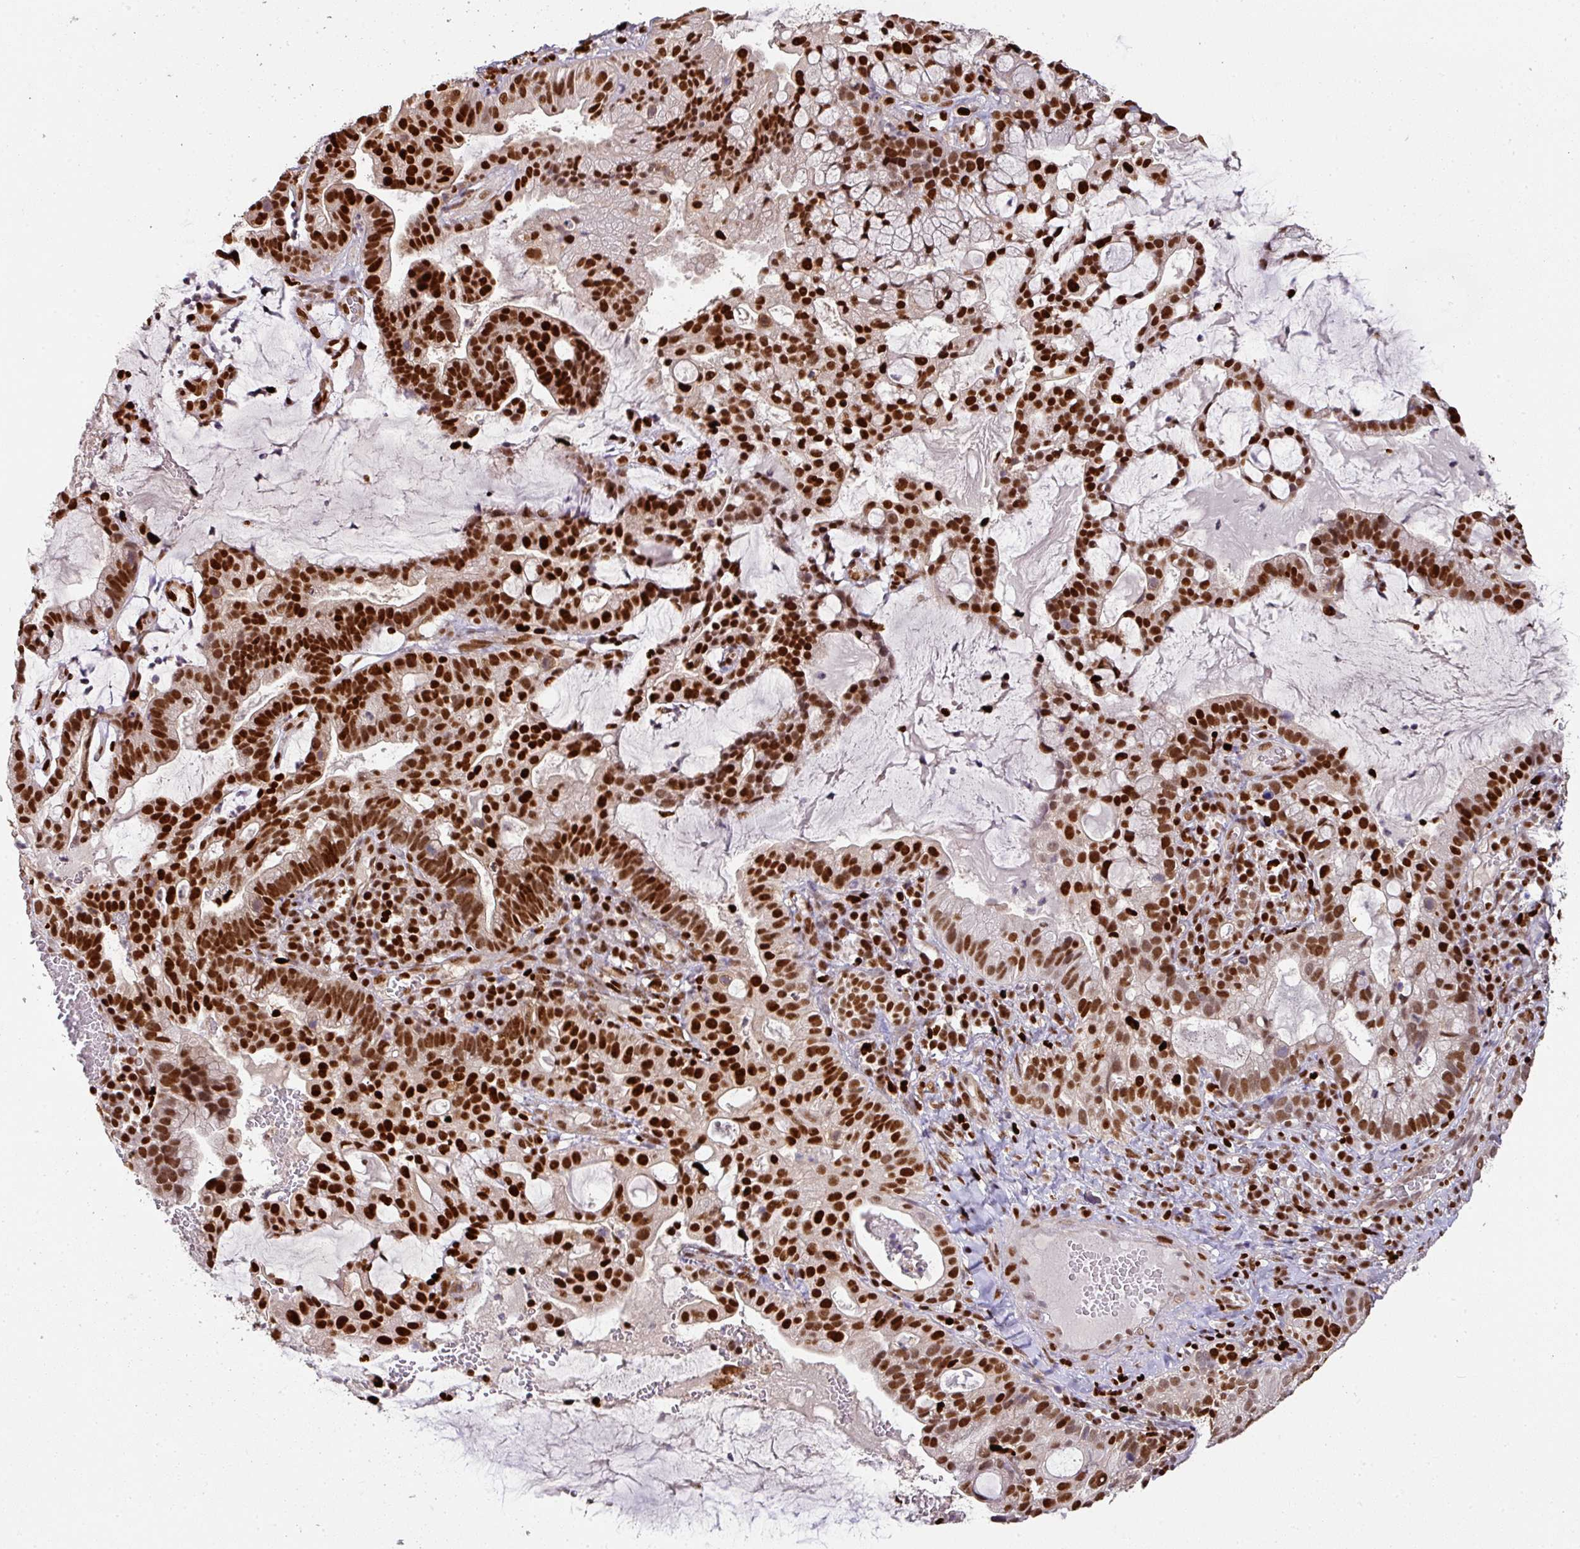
{"staining": {"intensity": "strong", "quantity": ">75%", "location": "nuclear"}, "tissue": "cervical cancer", "cell_type": "Tumor cells", "image_type": "cancer", "snomed": [{"axis": "morphology", "description": "Adenocarcinoma, NOS"}, {"axis": "topography", "description": "Cervix"}], "caption": "Brown immunohistochemical staining in human cervical cancer (adenocarcinoma) demonstrates strong nuclear positivity in approximately >75% of tumor cells.", "gene": "SAMHD1", "patient": {"sex": "female", "age": 41}}